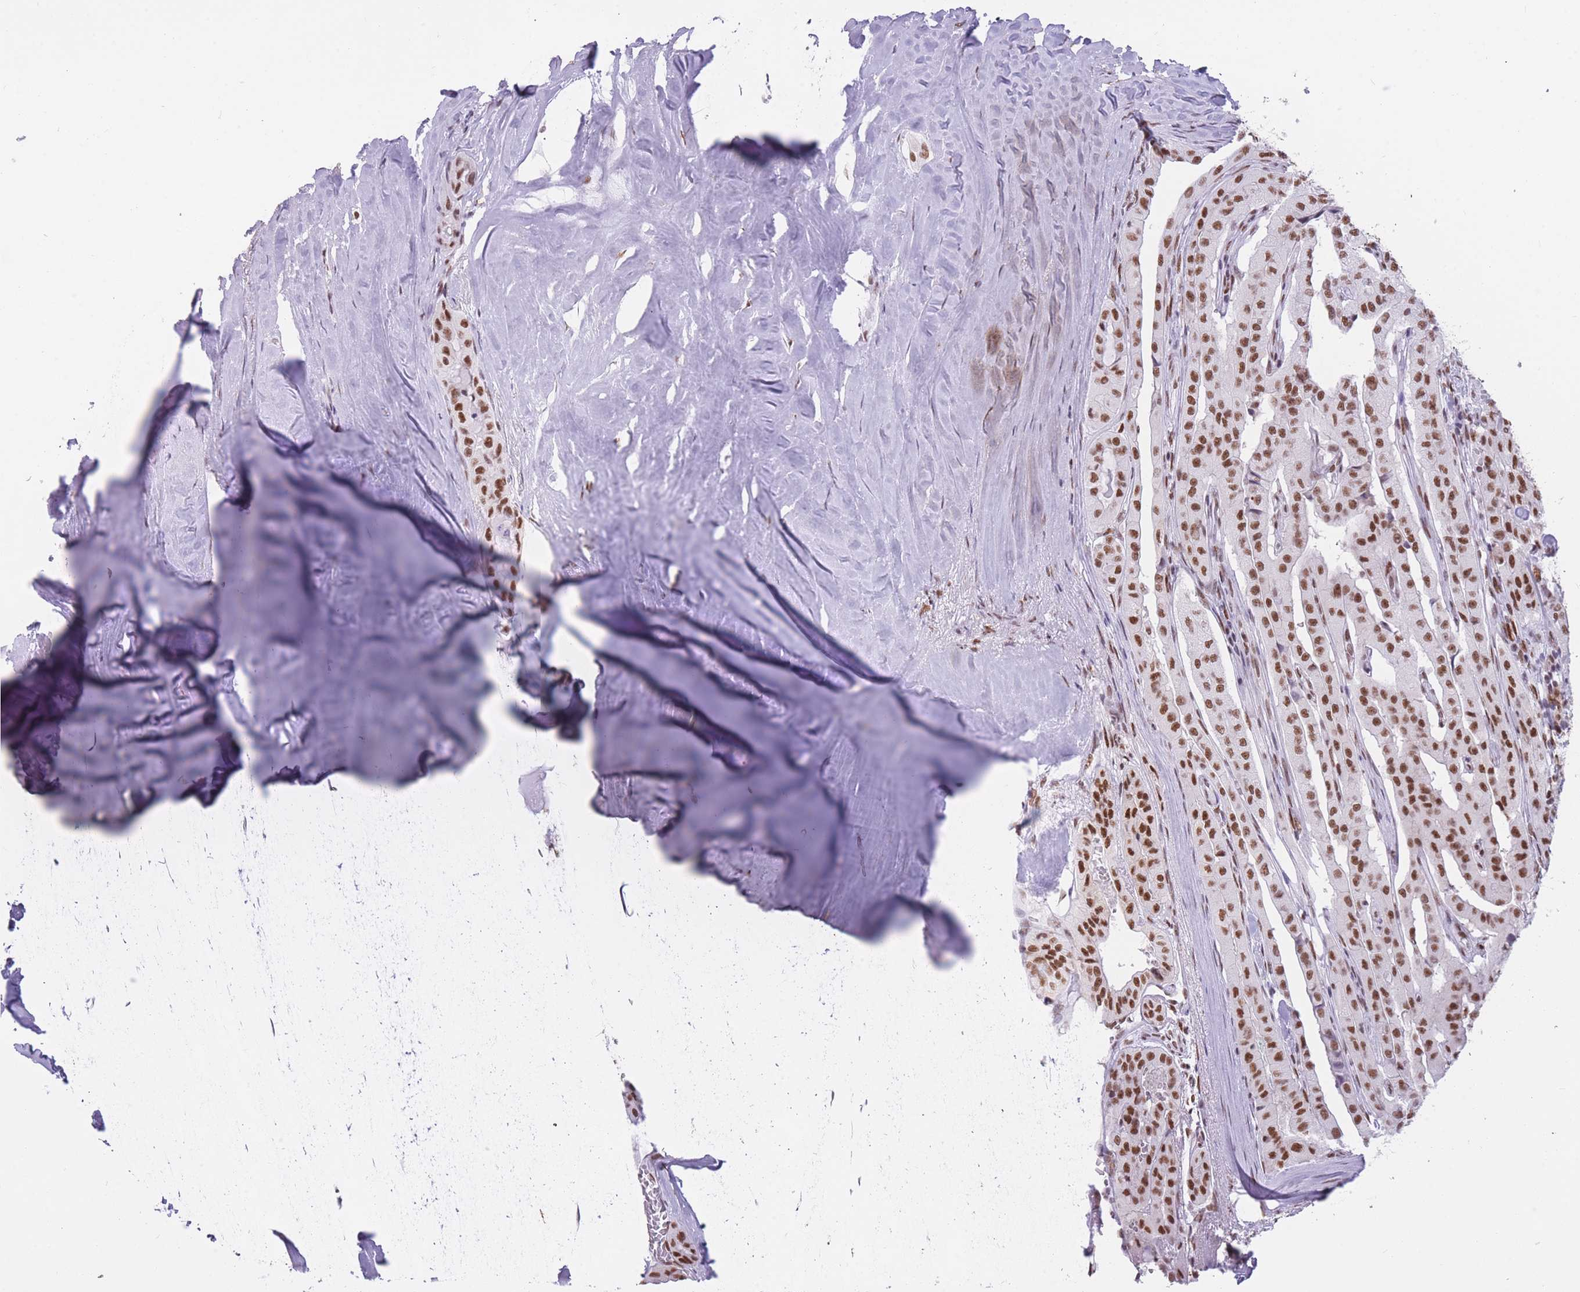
{"staining": {"intensity": "moderate", "quantity": ">75%", "location": "nuclear"}, "tissue": "thyroid cancer", "cell_type": "Tumor cells", "image_type": "cancer", "snomed": [{"axis": "morphology", "description": "Papillary adenocarcinoma, NOS"}, {"axis": "topography", "description": "Thyroid gland"}], "caption": "This histopathology image demonstrates thyroid papillary adenocarcinoma stained with immunohistochemistry (IHC) to label a protein in brown. The nuclear of tumor cells show moderate positivity for the protein. Nuclei are counter-stained blue.", "gene": "HNRNPUL1", "patient": {"sex": "female", "age": 59}}